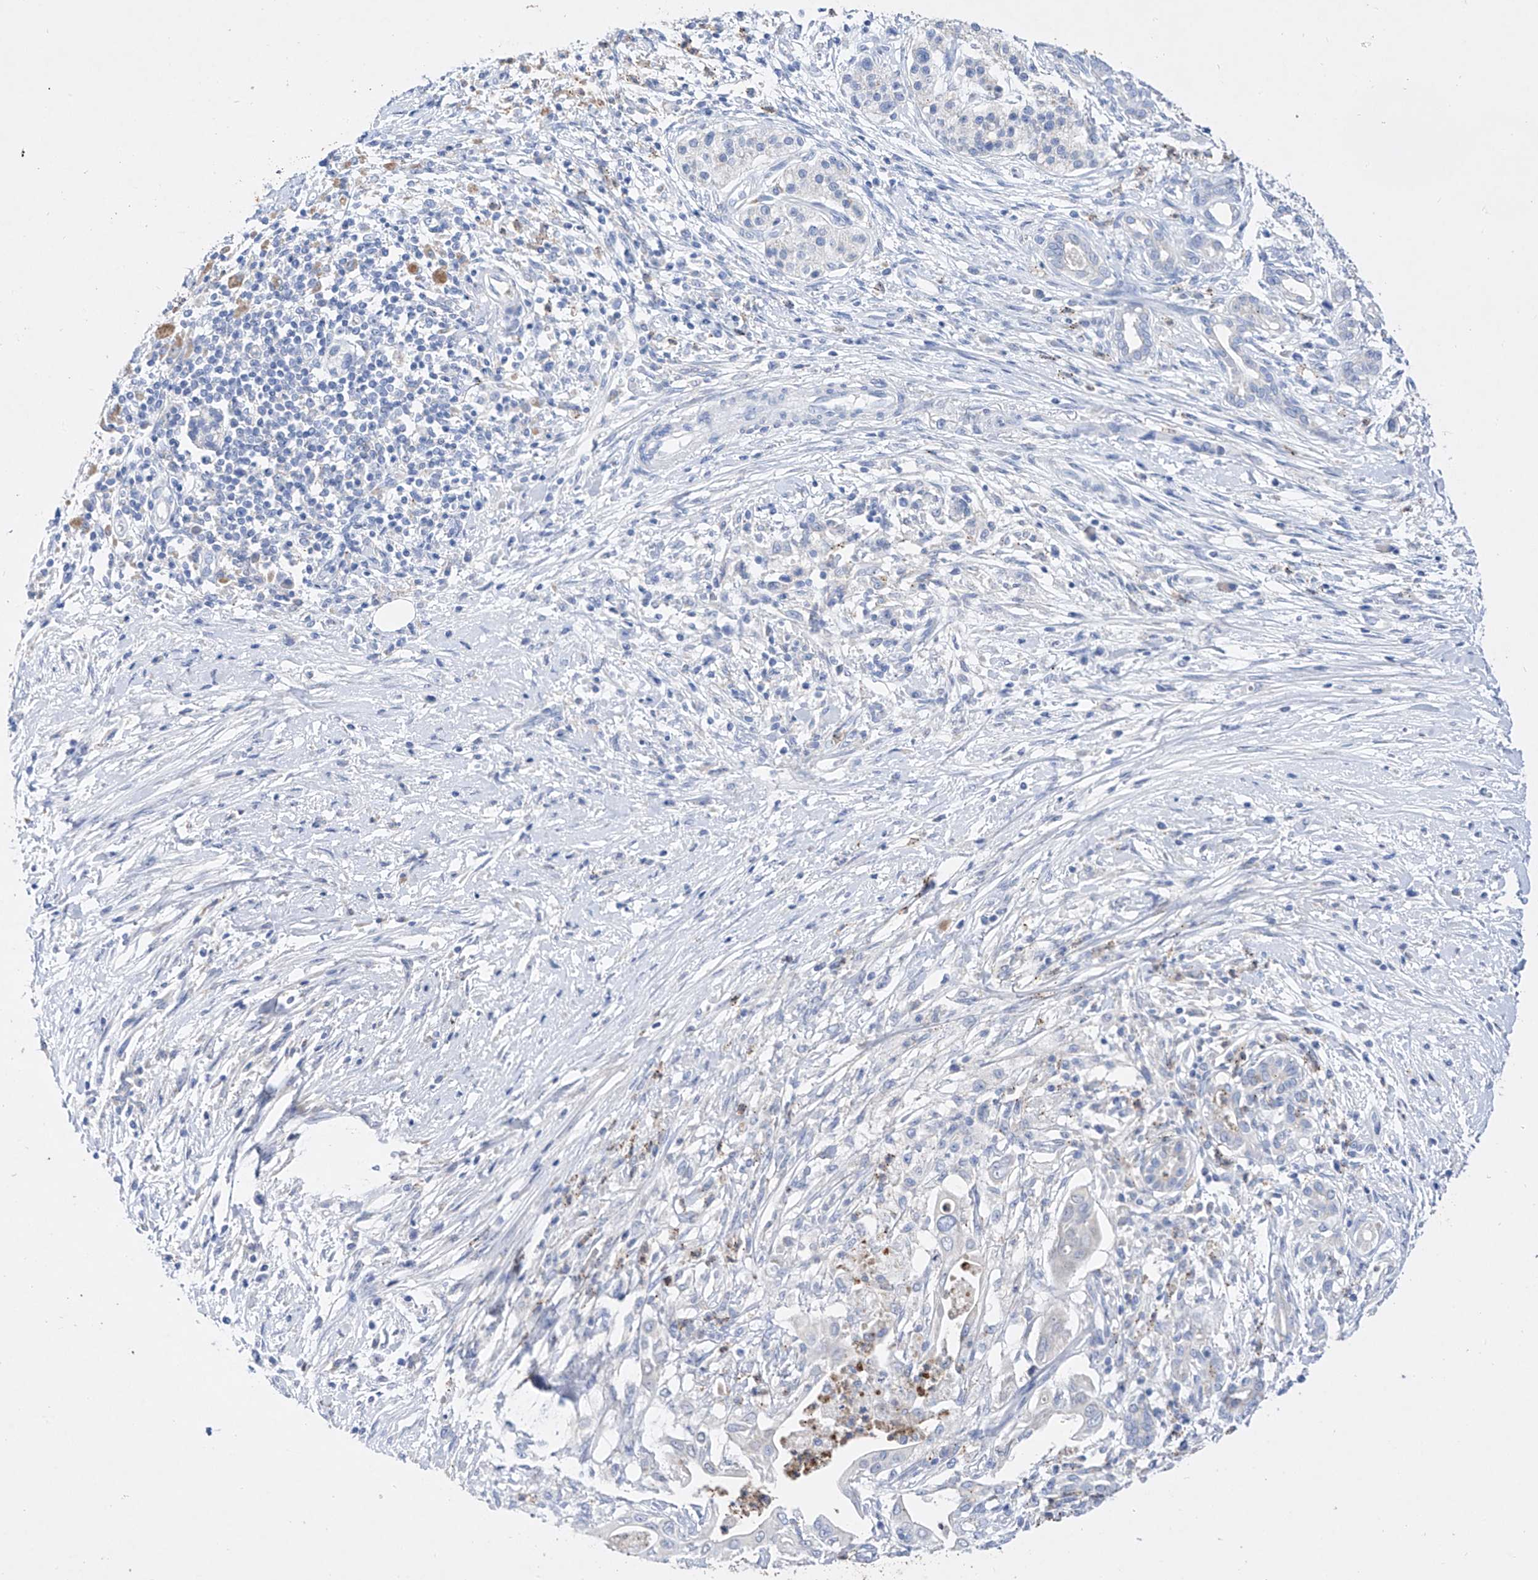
{"staining": {"intensity": "negative", "quantity": "none", "location": "none"}, "tissue": "pancreatic cancer", "cell_type": "Tumor cells", "image_type": "cancer", "snomed": [{"axis": "morphology", "description": "Adenocarcinoma, NOS"}, {"axis": "topography", "description": "Pancreas"}], "caption": "Immunohistochemistry histopathology image of neoplastic tissue: human adenocarcinoma (pancreatic) stained with DAB (3,3'-diaminobenzidine) reveals no significant protein positivity in tumor cells.", "gene": "TM7SF2", "patient": {"sex": "male", "age": 58}}